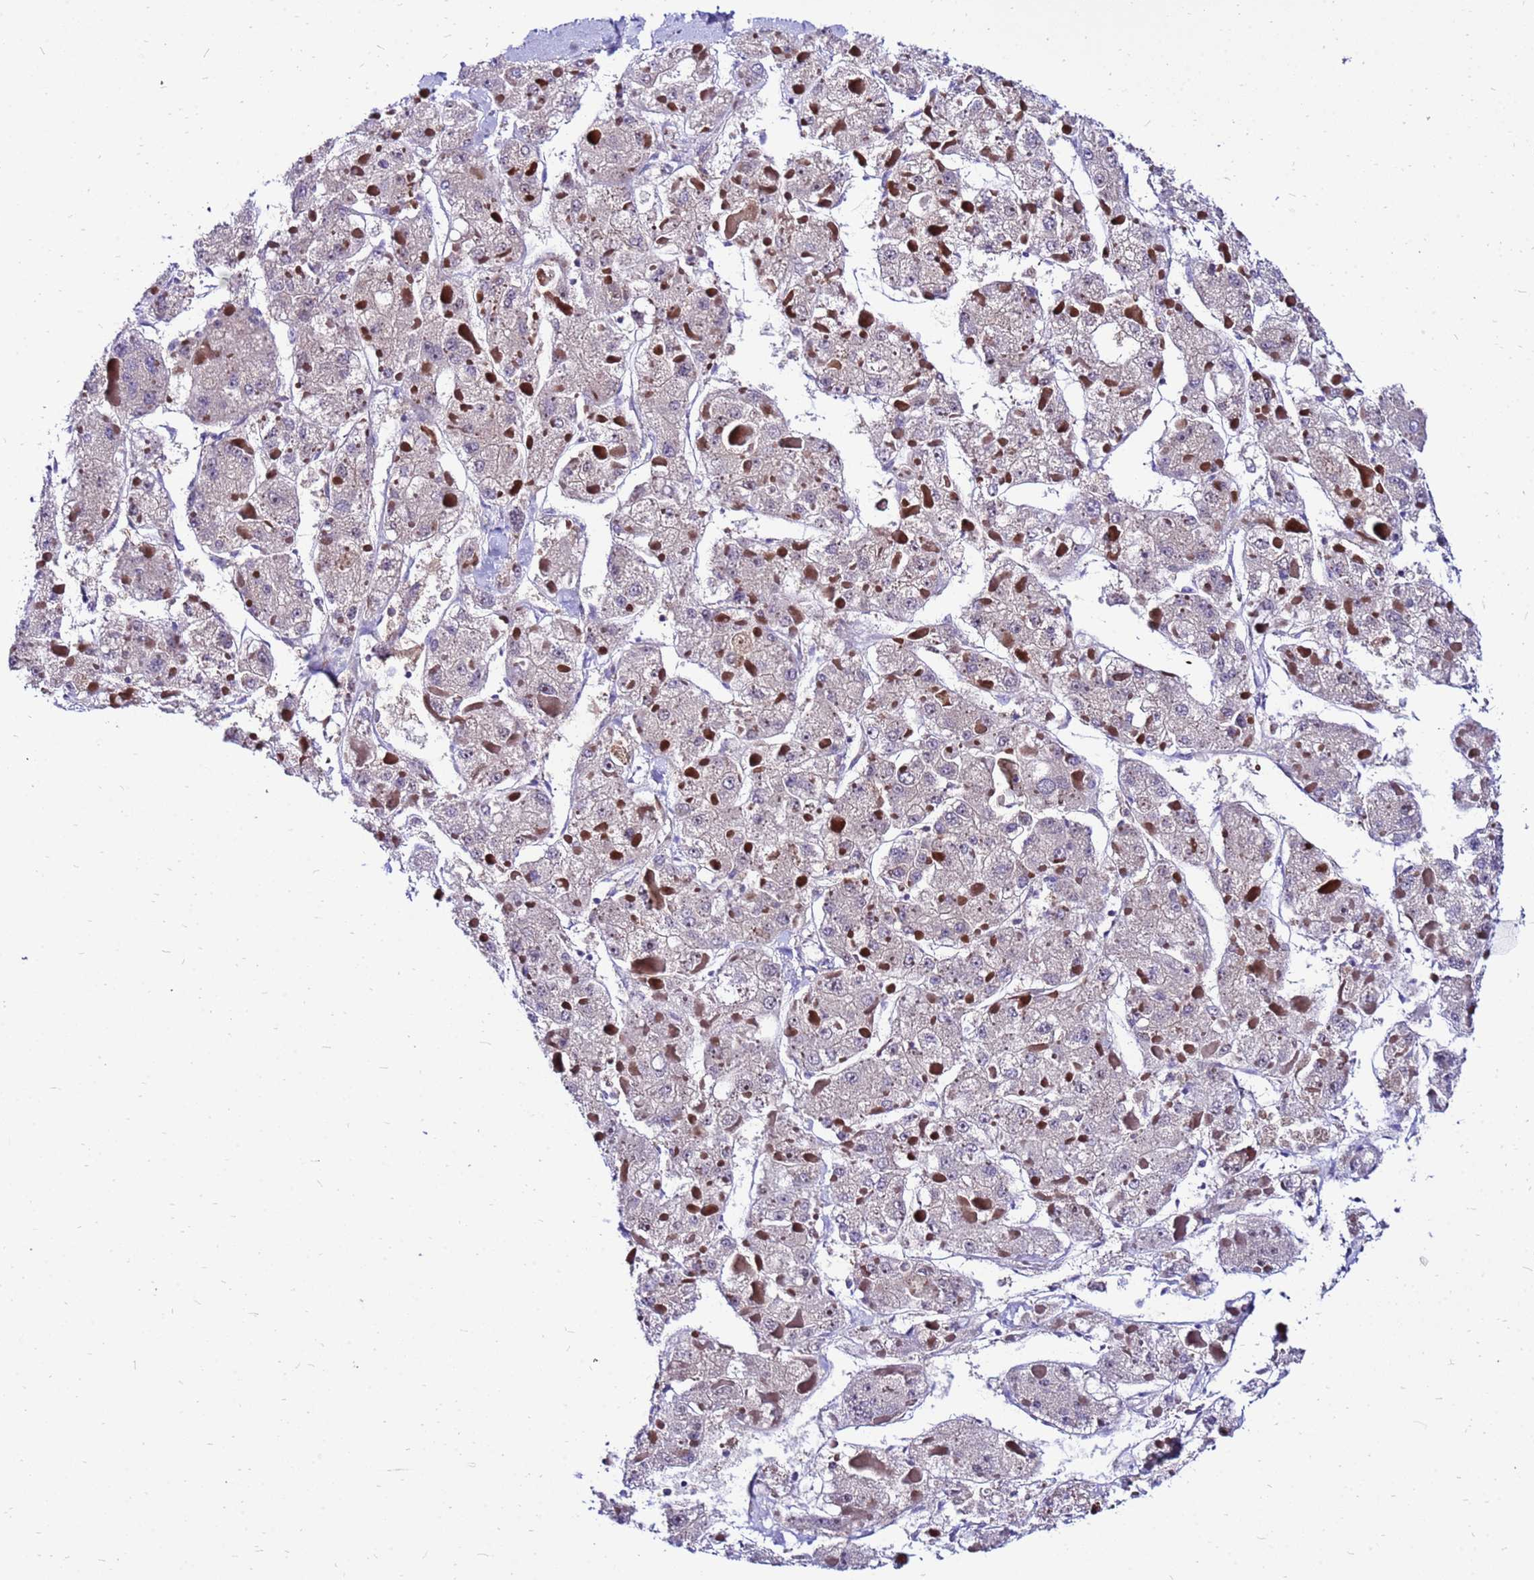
{"staining": {"intensity": "negative", "quantity": "none", "location": "none"}, "tissue": "liver cancer", "cell_type": "Tumor cells", "image_type": "cancer", "snomed": [{"axis": "morphology", "description": "Carcinoma, Hepatocellular, NOS"}, {"axis": "topography", "description": "Liver"}], "caption": "Hepatocellular carcinoma (liver) was stained to show a protein in brown. There is no significant expression in tumor cells.", "gene": "GET3", "patient": {"sex": "female", "age": 73}}